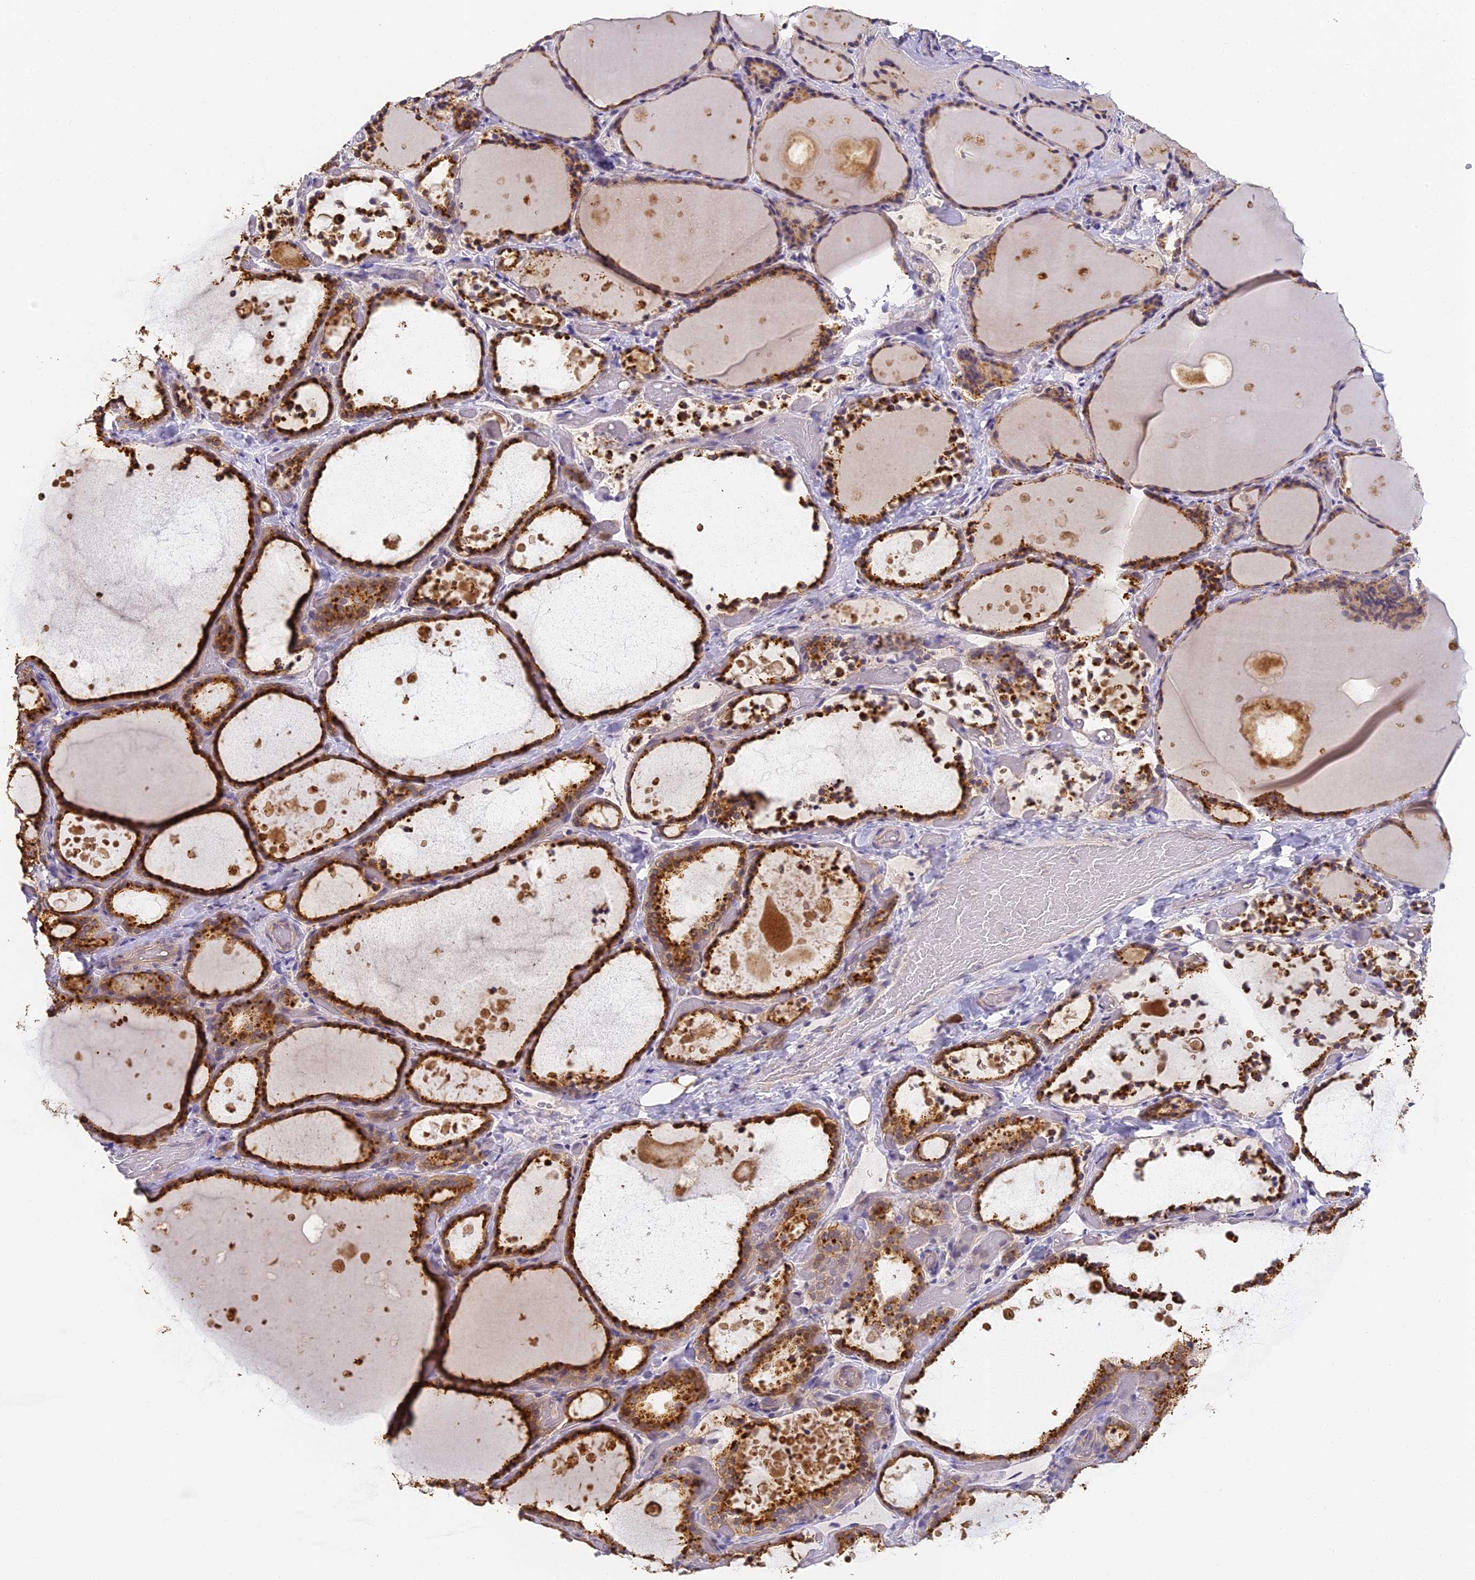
{"staining": {"intensity": "strong", "quantity": ">75%", "location": "cytoplasmic/membranous"}, "tissue": "thyroid gland", "cell_type": "Glandular cells", "image_type": "normal", "snomed": [{"axis": "morphology", "description": "Normal tissue, NOS"}, {"axis": "topography", "description": "Thyroid gland"}], "caption": "Strong cytoplasmic/membranous protein positivity is appreciated in about >75% of glandular cells in thyroid gland. (IHC, brightfield microscopy, high magnification).", "gene": "YAE1", "patient": {"sex": "female", "age": 44}}